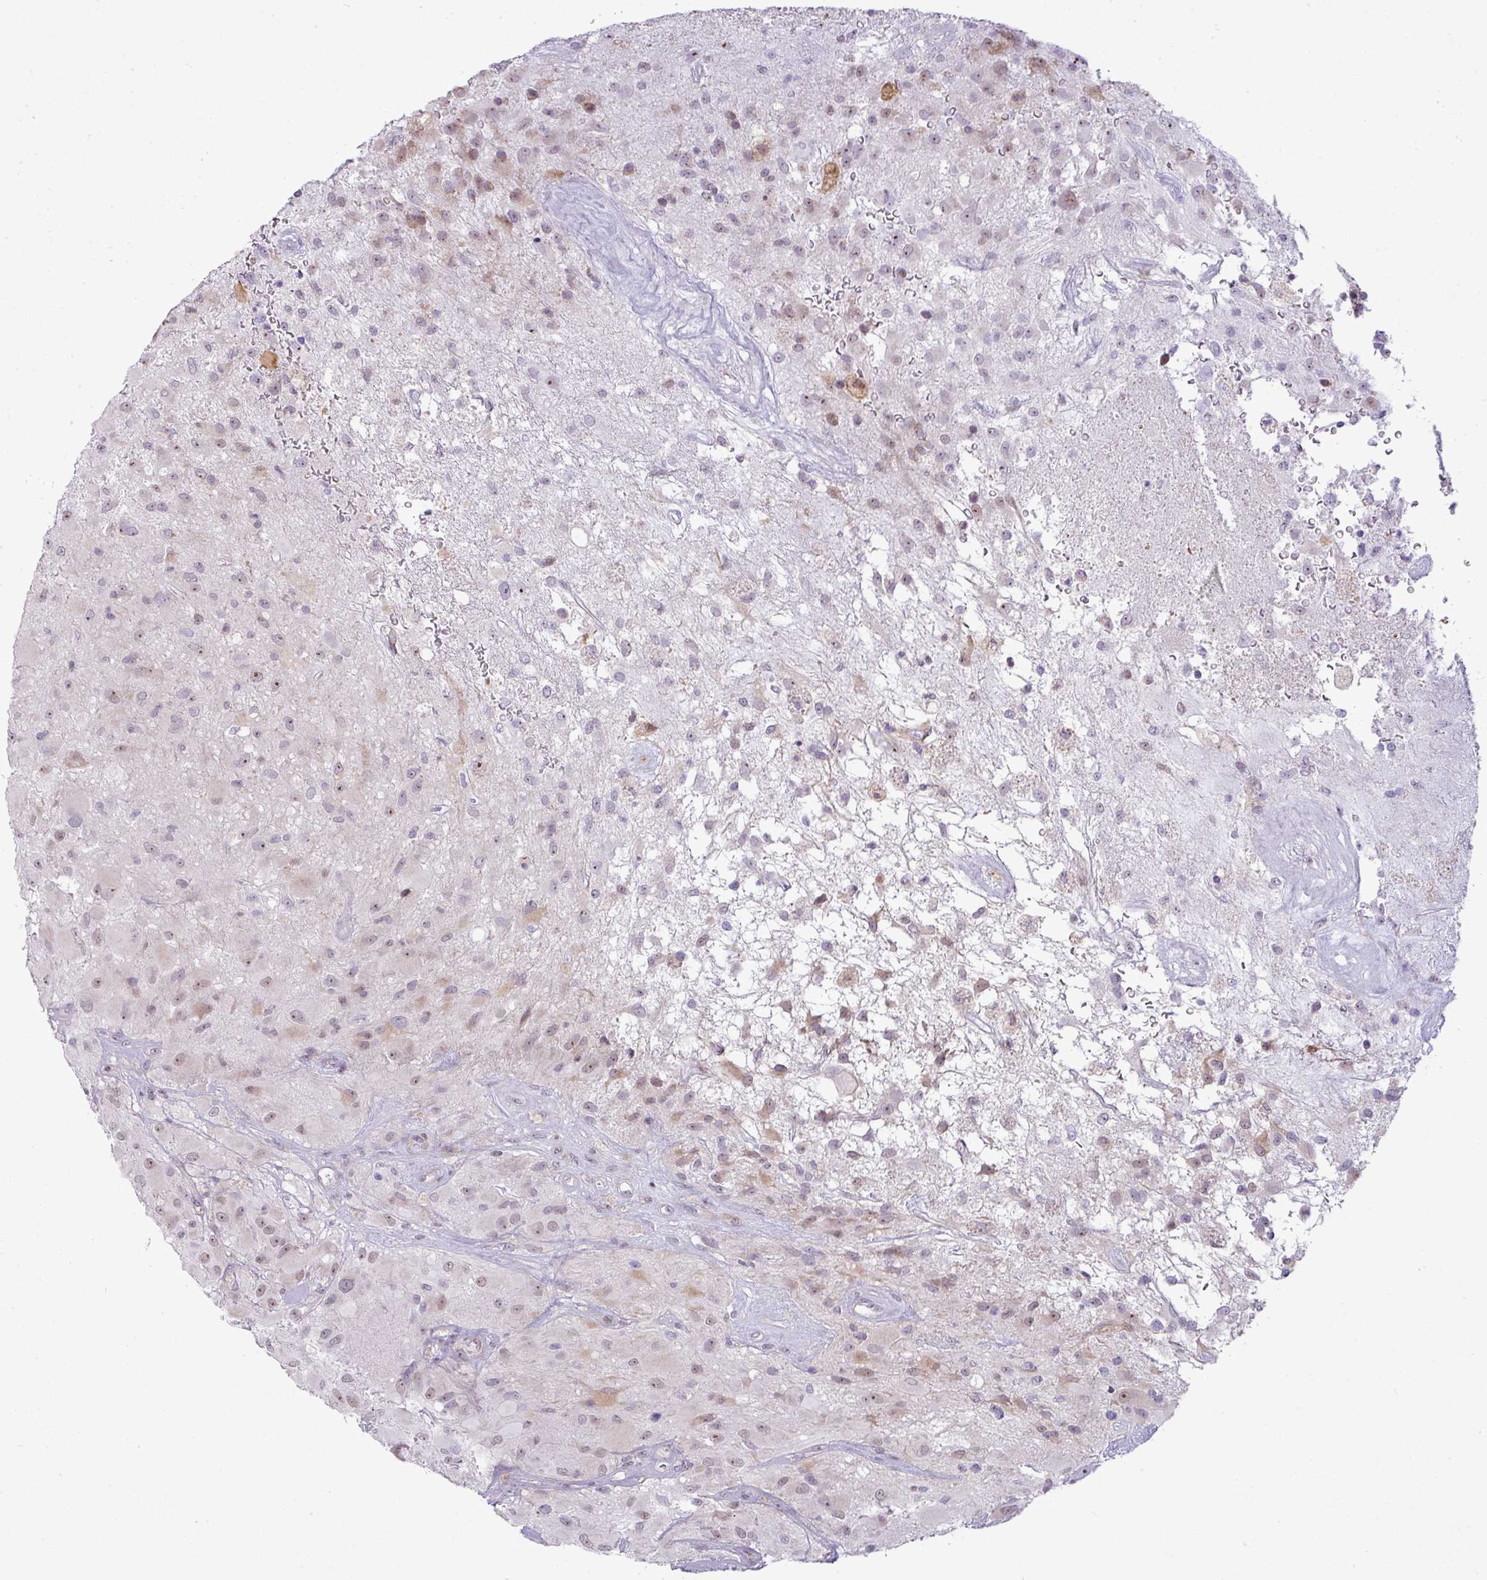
{"staining": {"intensity": "moderate", "quantity": "25%-75%", "location": "nuclear"}, "tissue": "glioma", "cell_type": "Tumor cells", "image_type": "cancer", "snomed": [{"axis": "morphology", "description": "Glioma, malignant, High grade"}, {"axis": "topography", "description": "Brain"}], "caption": "Protein expression analysis of malignant glioma (high-grade) reveals moderate nuclear expression in about 25%-75% of tumor cells.", "gene": "MAK16", "patient": {"sex": "female", "age": 67}}